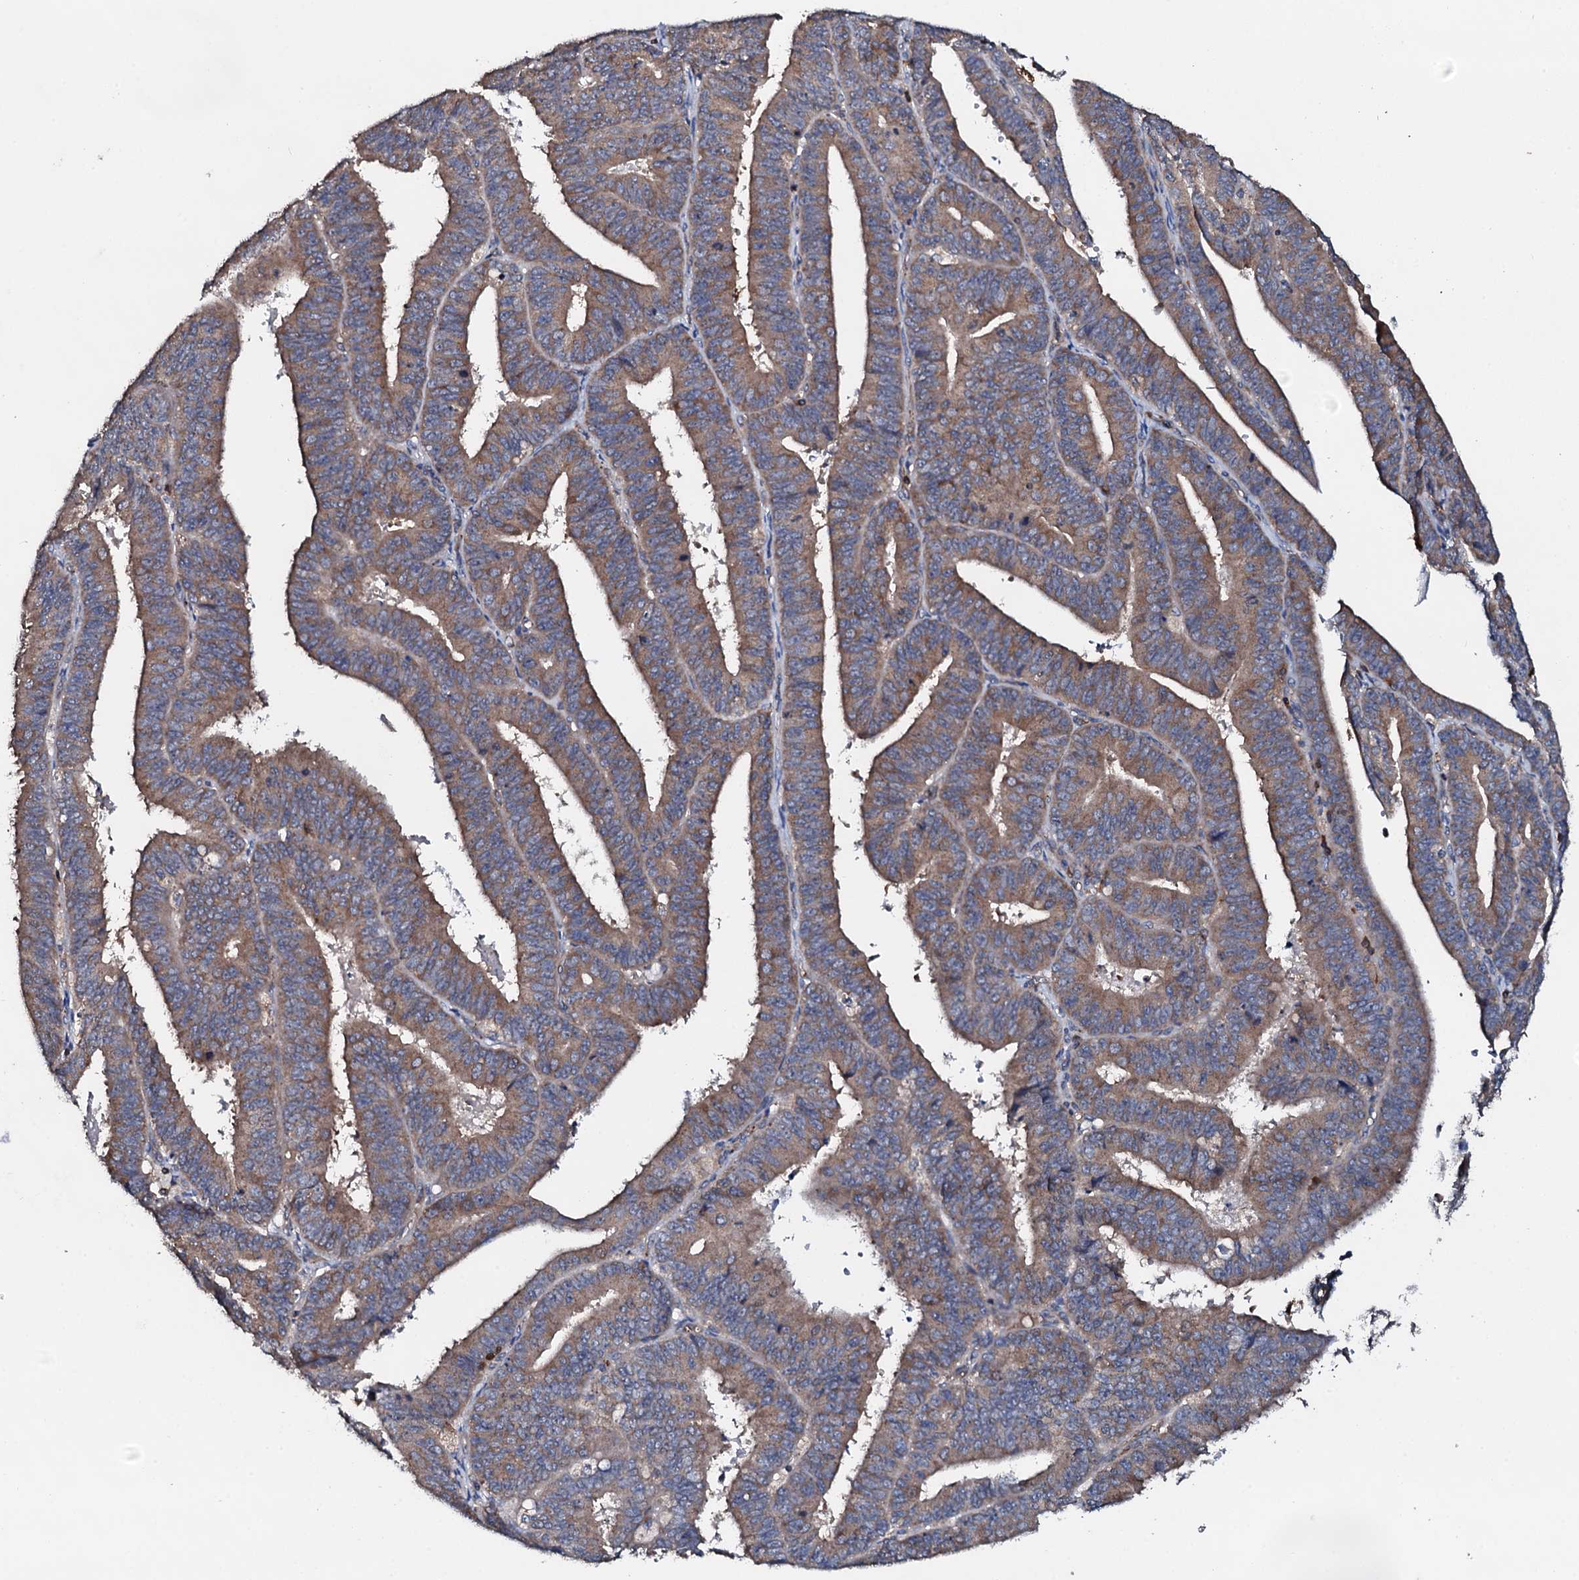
{"staining": {"intensity": "moderate", "quantity": ">75%", "location": "cytoplasmic/membranous"}, "tissue": "endometrial cancer", "cell_type": "Tumor cells", "image_type": "cancer", "snomed": [{"axis": "morphology", "description": "Adenocarcinoma, NOS"}, {"axis": "topography", "description": "Endometrium"}], "caption": "DAB (3,3'-diaminobenzidine) immunohistochemical staining of endometrial cancer reveals moderate cytoplasmic/membranous protein positivity in approximately >75% of tumor cells. The staining was performed using DAB (3,3'-diaminobenzidine) to visualize the protein expression in brown, while the nuclei were stained in blue with hematoxylin (Magnification: 20x).", "gene": "GRK2", "patient": {"sex": "female", "age": 73}}